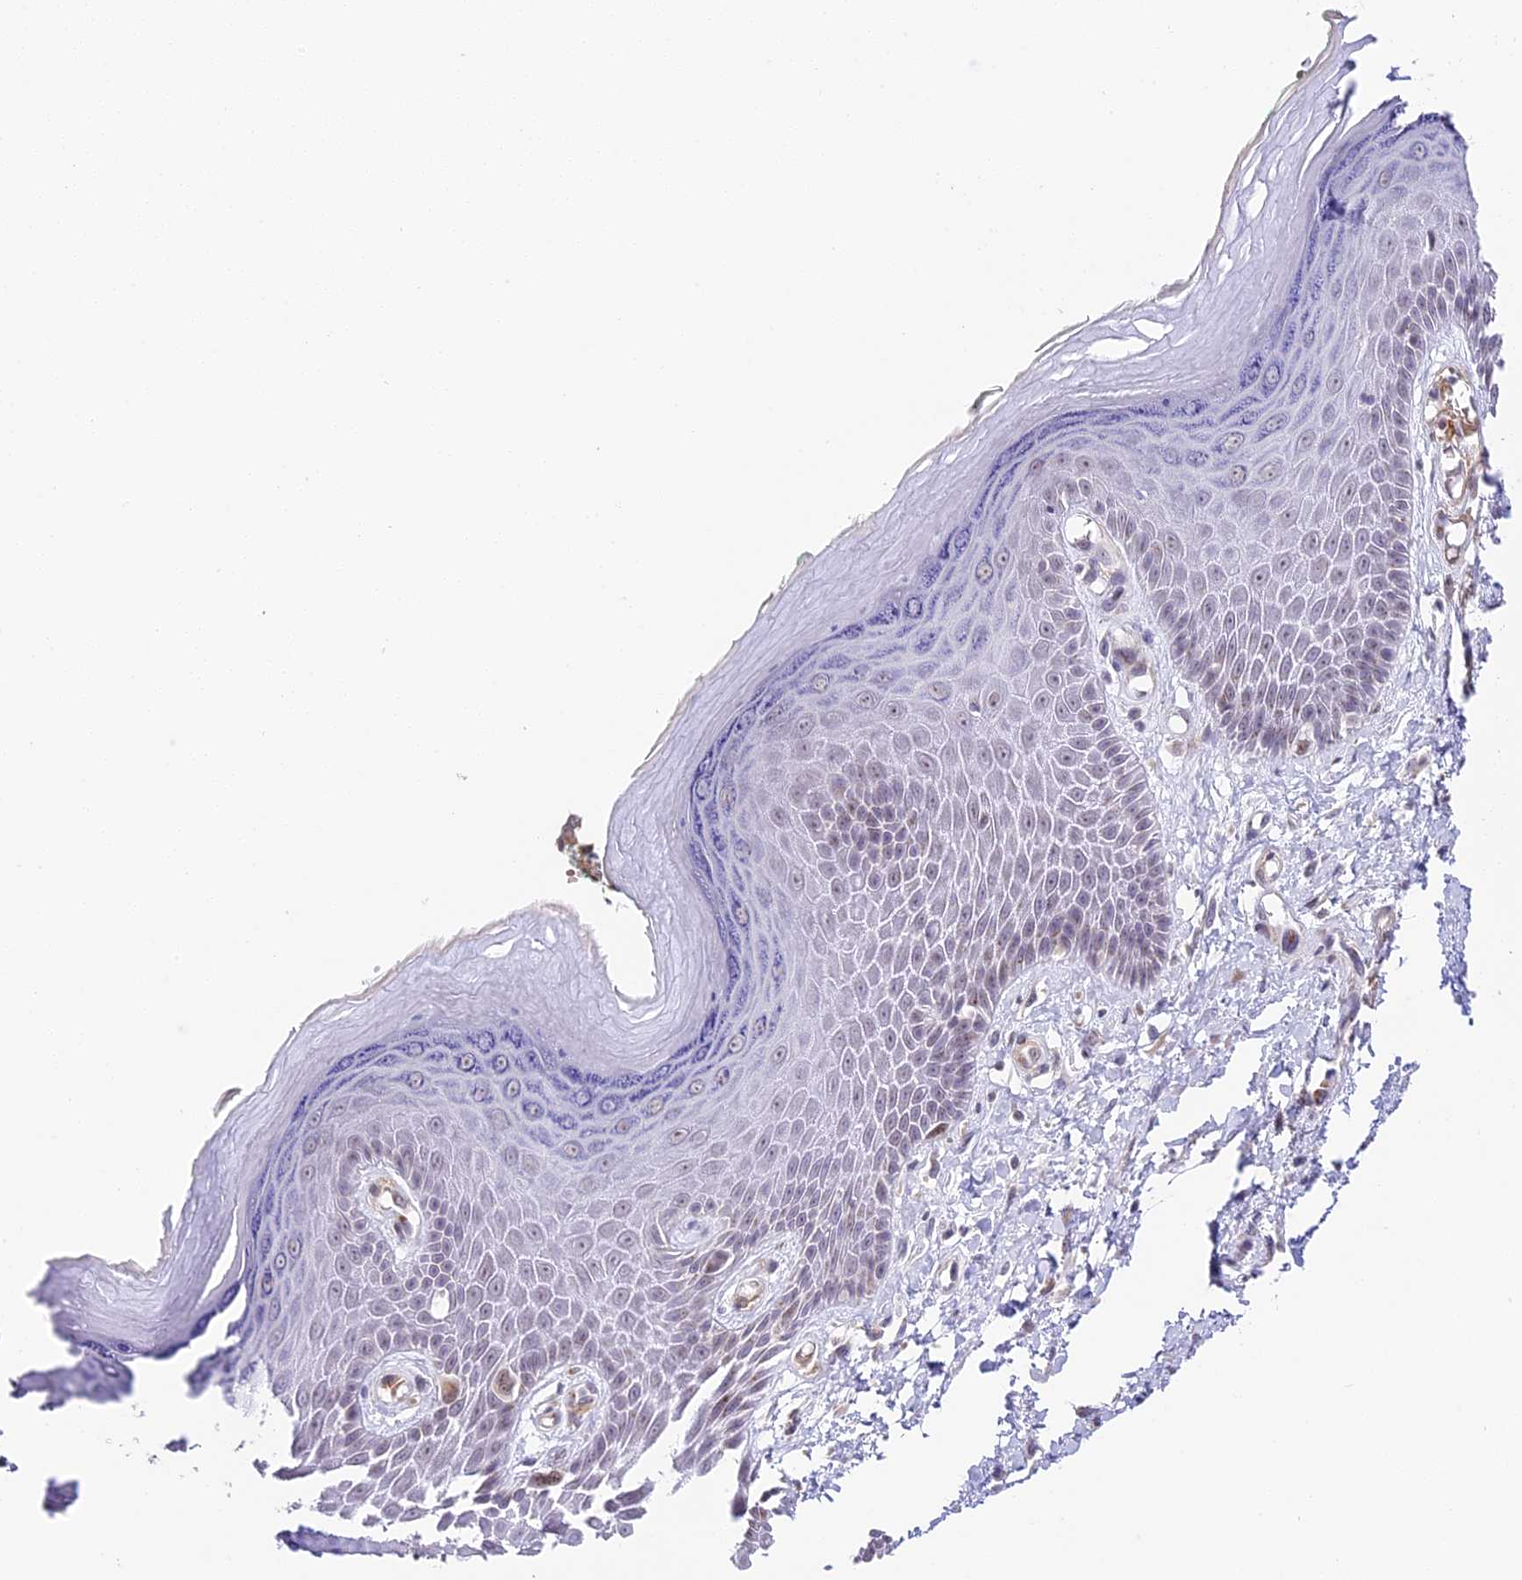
{"staining": {"intensity": "weak", "quantity": "25%-75%", "location": "nuclear"}, "tissue": "skin", "cell_type": "Epidermal cells", "image_type": "normal", "snomed": [{"axis": "morphology", "description": "Normal tissue, NOS"}, {"axis": "topography", "description": "Anal"}], "caption": "Protein staining shows weak nuclear staining in approximately 25%-75% of epidermal cells in normal skin. Using DAB (brown) and hematoxylin (blue) stains, captured at high magnification using brightfield microscopy.", "gene": "HEATR5B", "patient": {"sex": "male", "age": 78}}